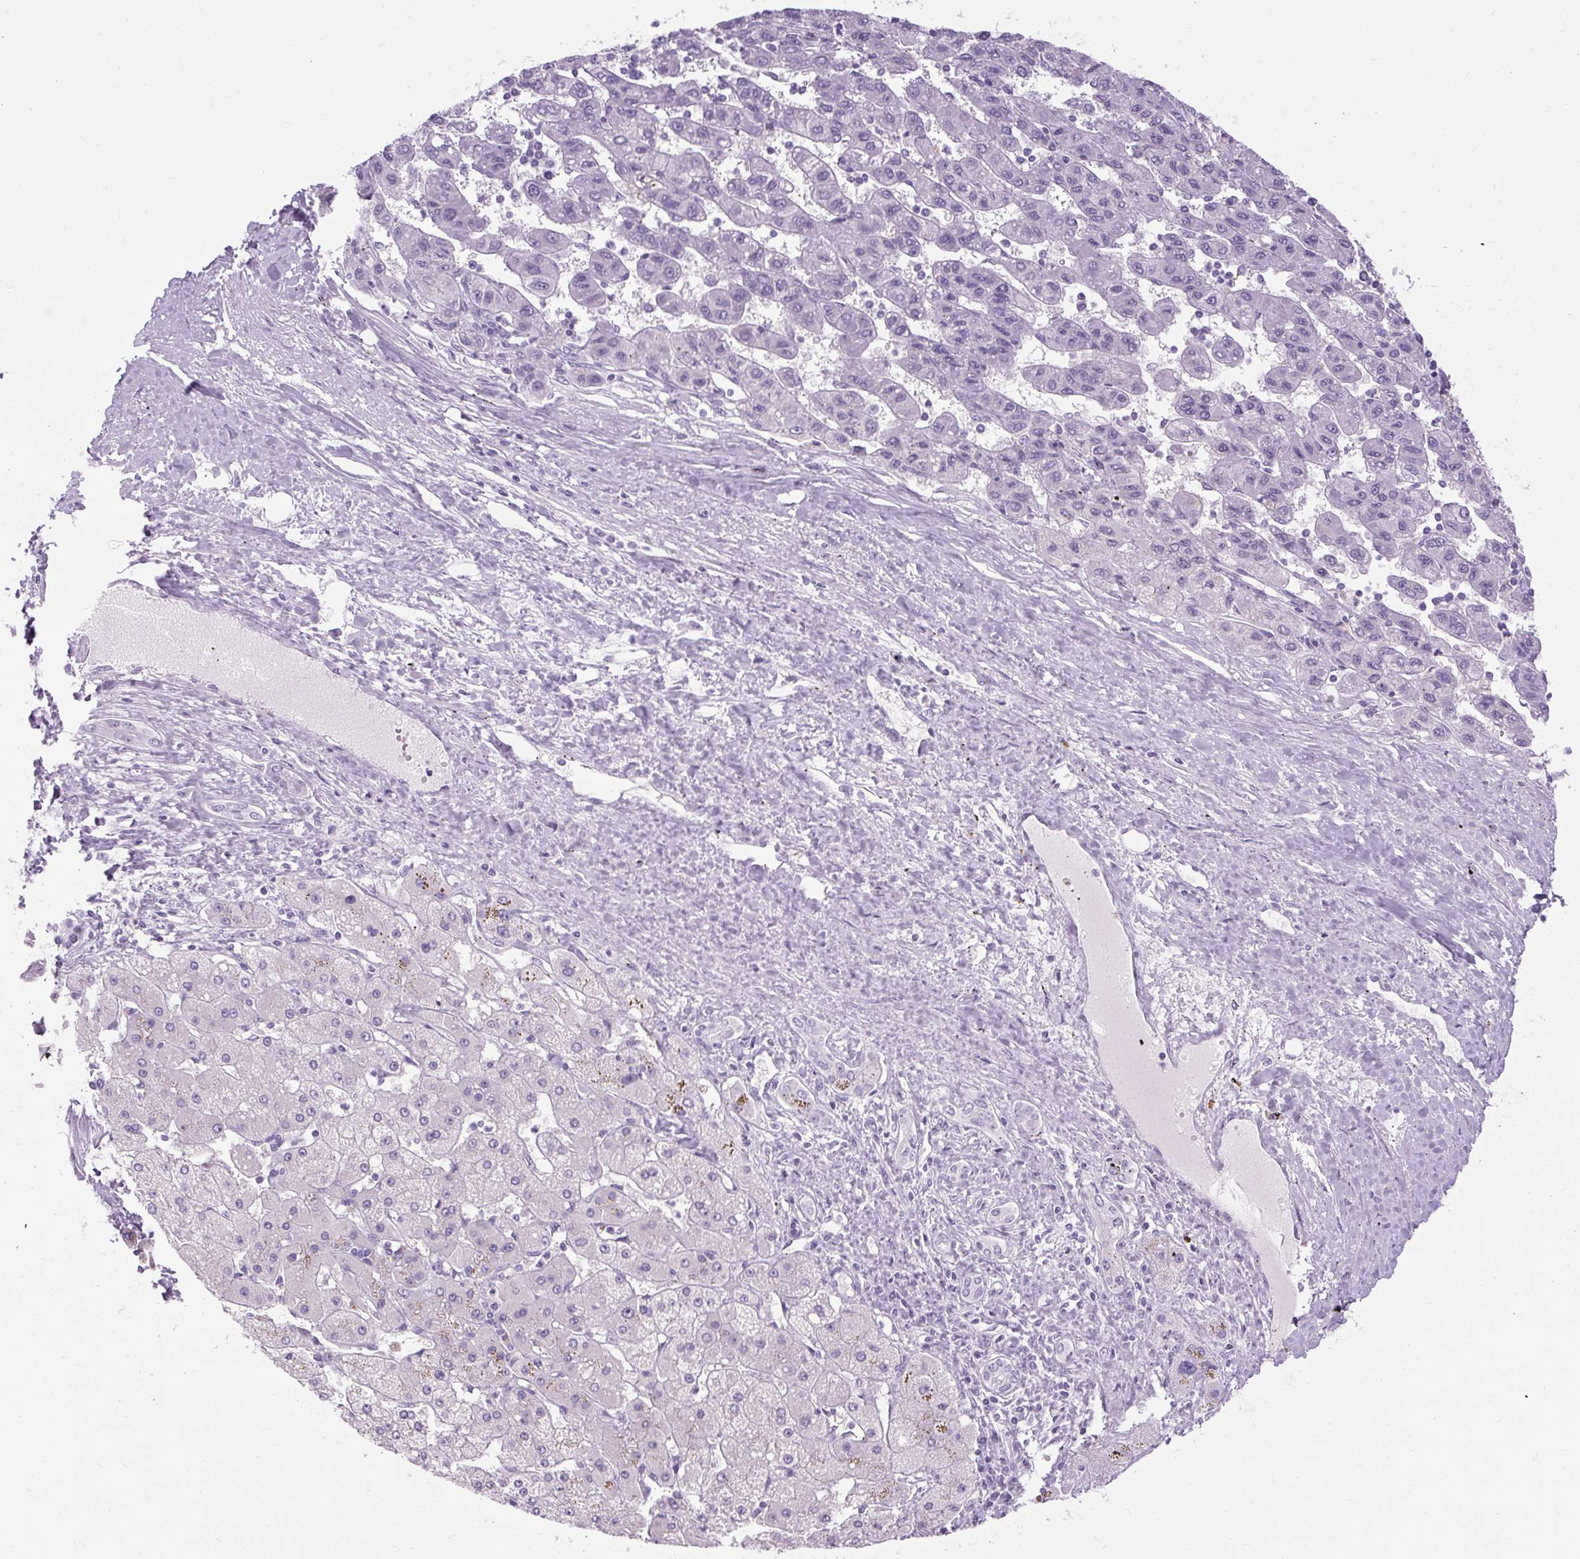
{"staining": {"intensity": "negative", "quantity": "none", "location": "none"}, "tissue": "liver cancer", "cell_type": "Tumor cells", "image_type": "cancer", "snomed": [{"axis": "morphology", "description": "Carcinoma, Hepatocellular, NOS"}, {"axis": "topography", "description": "Liver"}], "caption": "The micrograph displays no significant staining in tumor cells of hepatocellular carcinoma (liver).", "gene": "B3GNT4", "patient": {"sex": "female", "age": 82}}